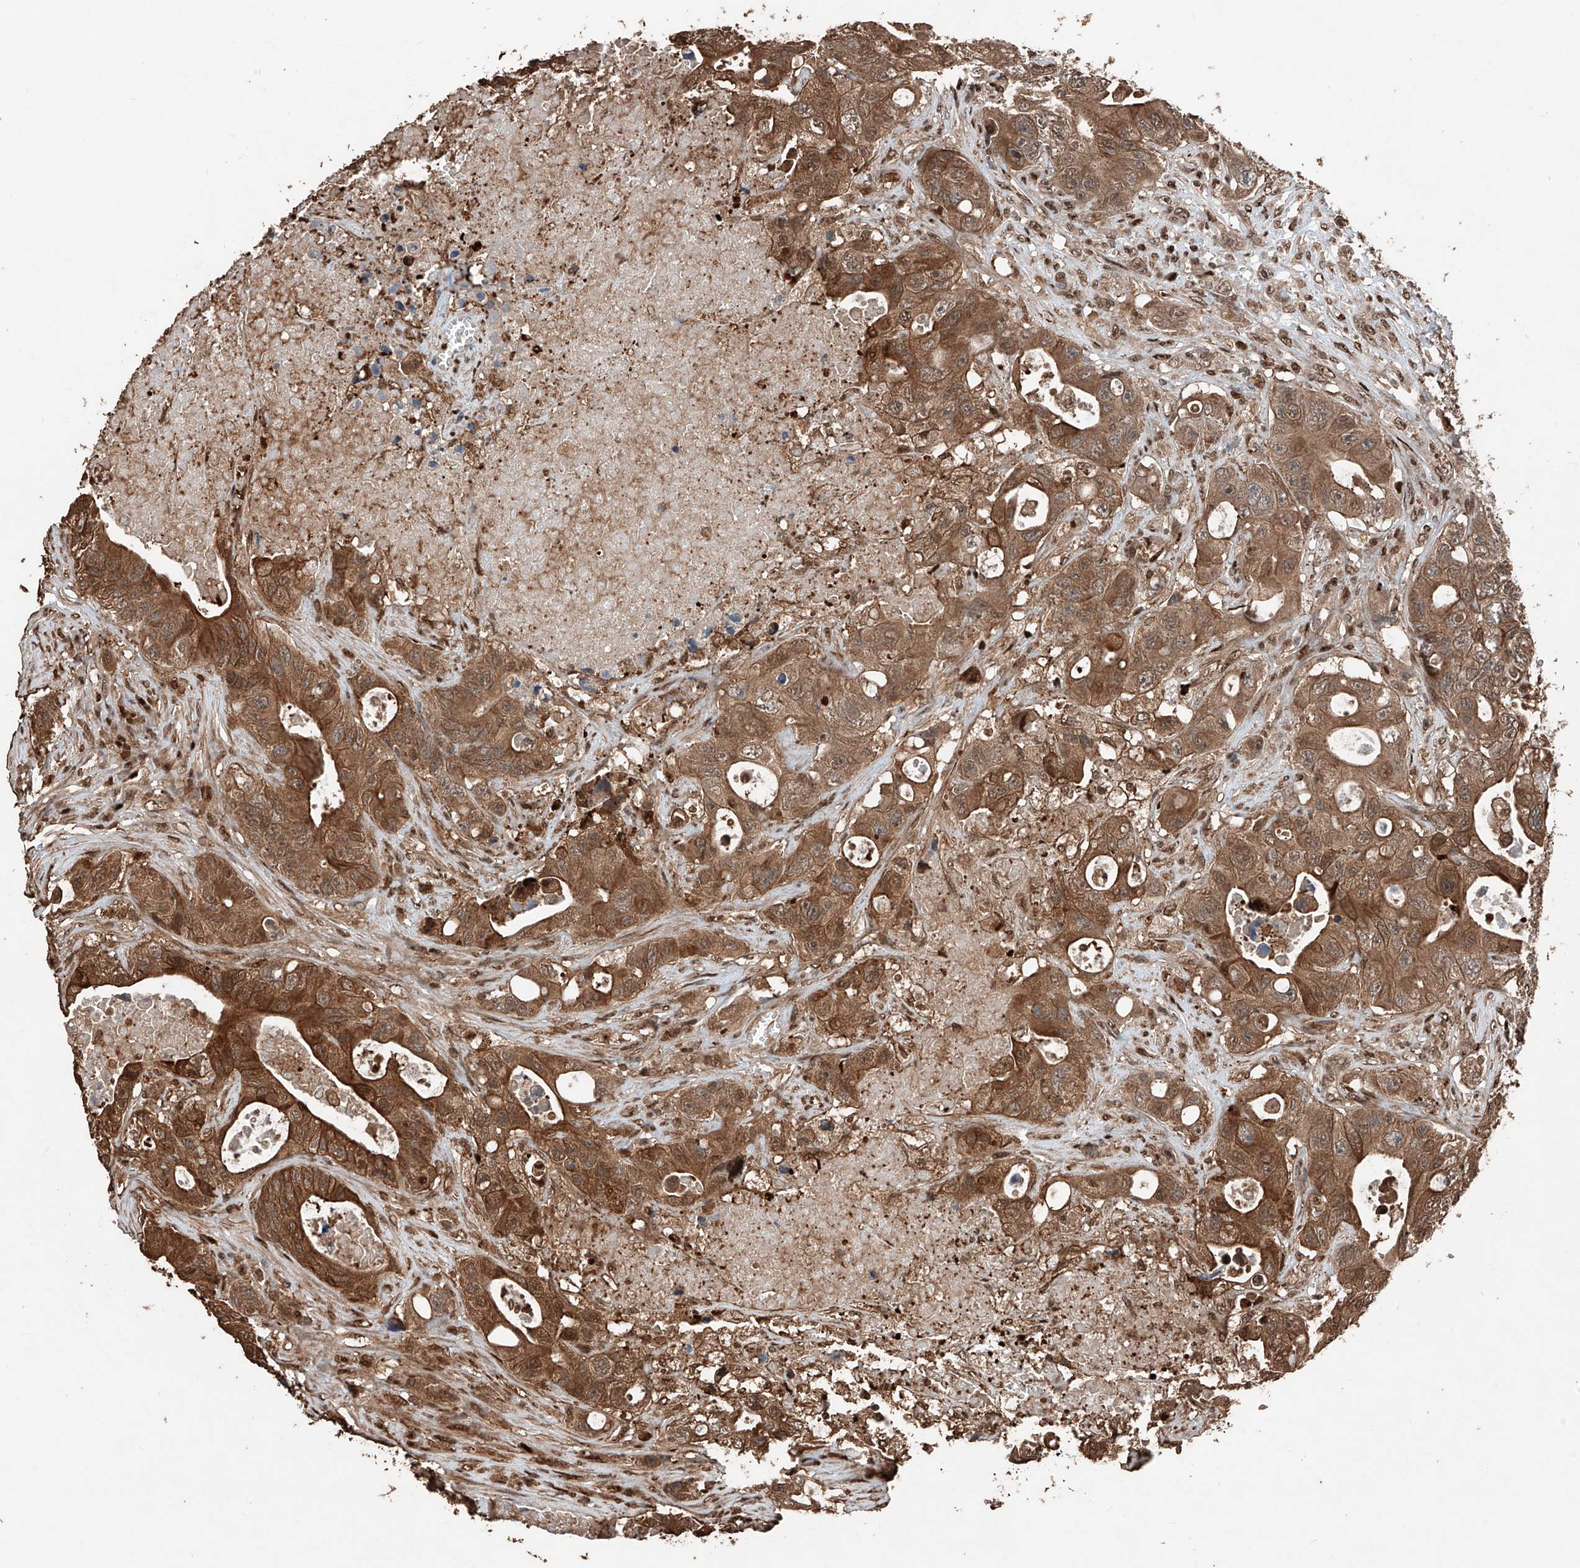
{"staining": {"intensity": "strong", "quantity": ">75%", "location": "cytoplasmic/membranous,nuclear"}, "tissue": "colorectal cancer", "cell_type": "Tumor cells", "image_type": "cancer", "snomed": [{"axis": "morphology", "description": "Adenocarcinoma, NOS"}, {"axis": "topography", "description": "Colon"}], "caption": "Adenocarcinoma (colorectal) stained with a brown dye exhibits strong cytoplasmic/membranous and nuclear positive expression in about >75% of tumor cells.", "gene": "RMND1", "patient": {"sex": "female", "age": 46}}